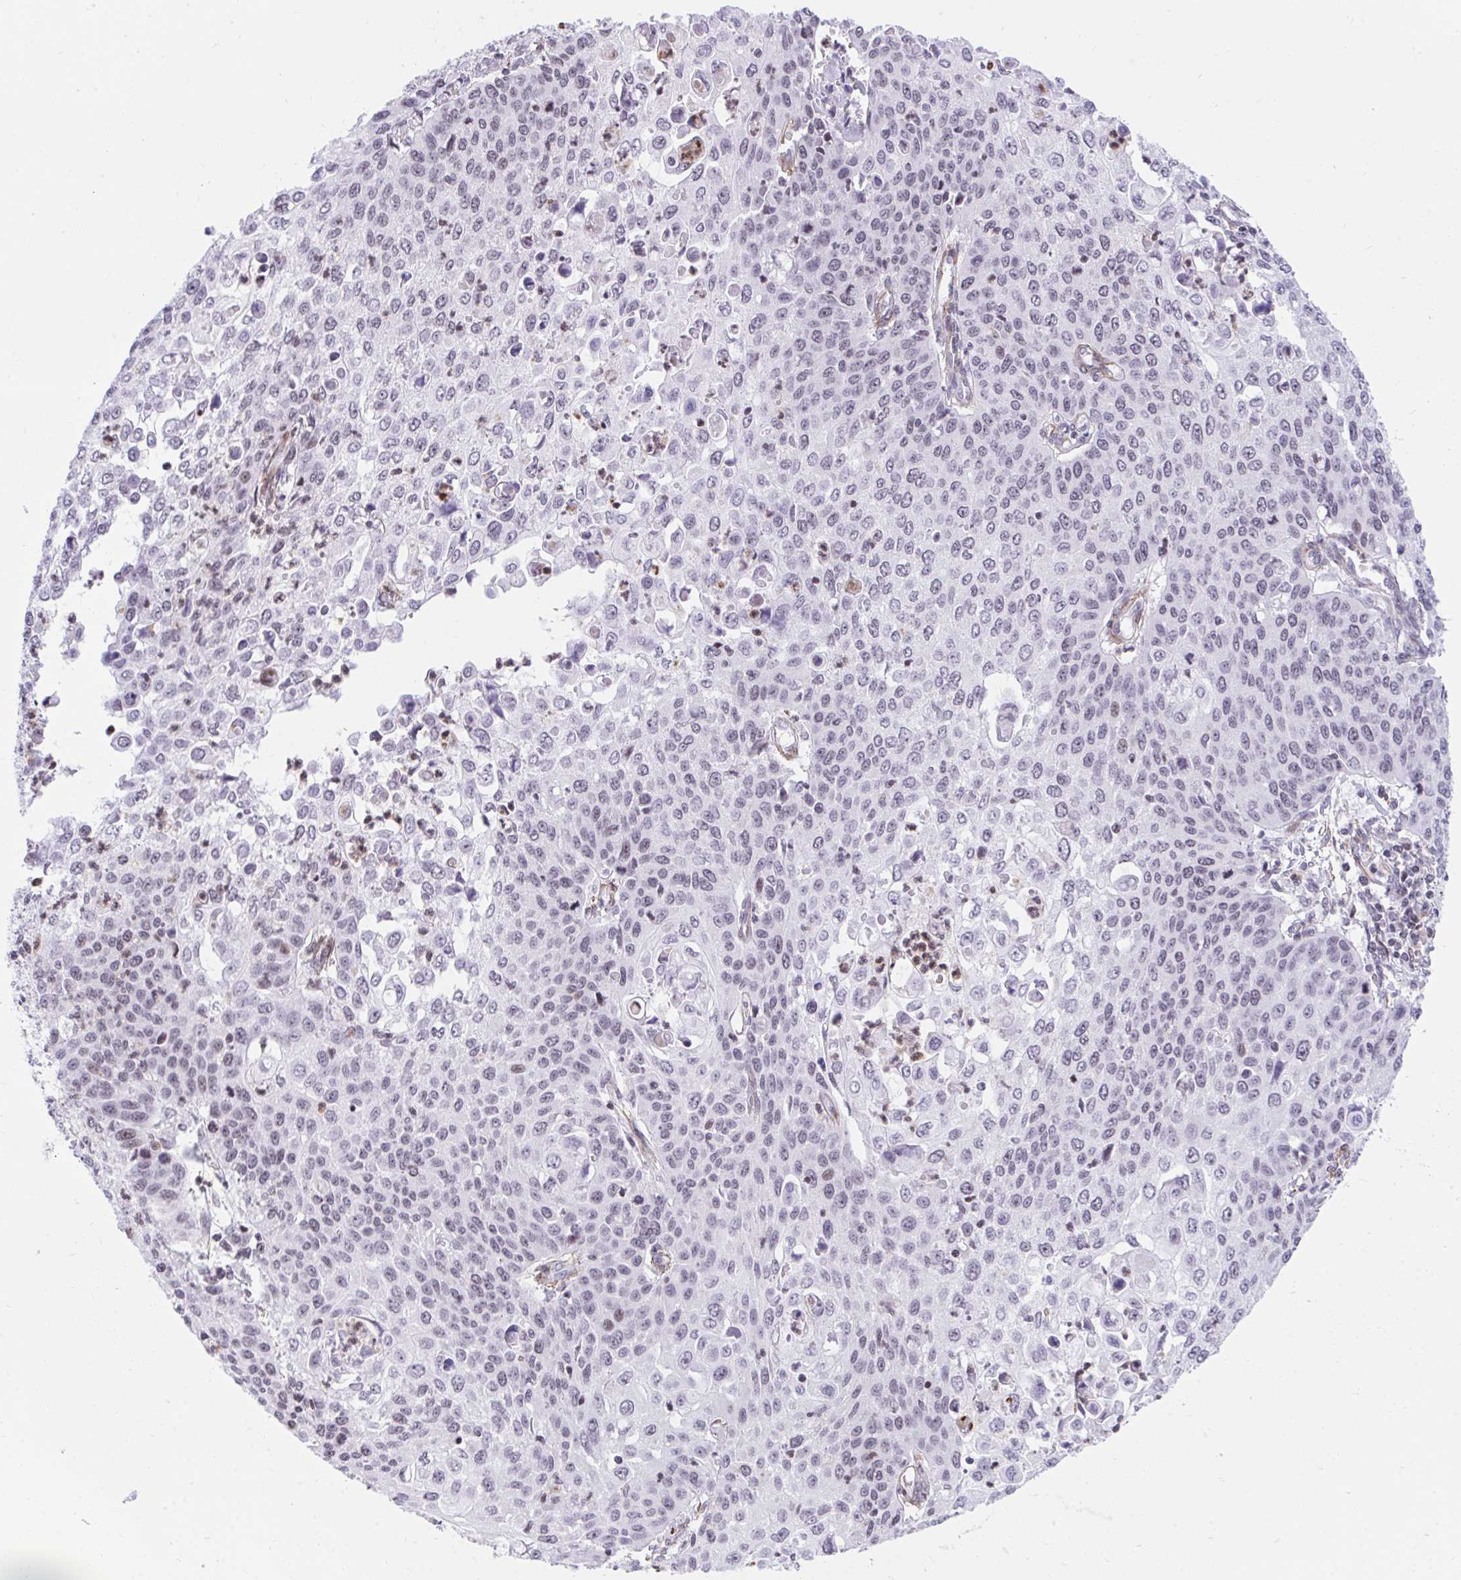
{"staining": {"intensity": "negative", "quantity": "none", "location": "none"}, "tissue": "cervical cancer", "cell_type": "Tumor cells", "image_type": "cancer", "snomed": [{"axis": "morphology", "description": "Squamous cell carcinoma, NOS"}, {"axis": "topography", "description": "Cervix"}], "caption": "Immunohistochemistry (IHC) micrograph of human squamous cell carcinoma (cervical) stained for a protein (brown), which displays no expression in tumor cells.", "gene": "KCNN4", "patient": {"sex": "female", "age": 65}}